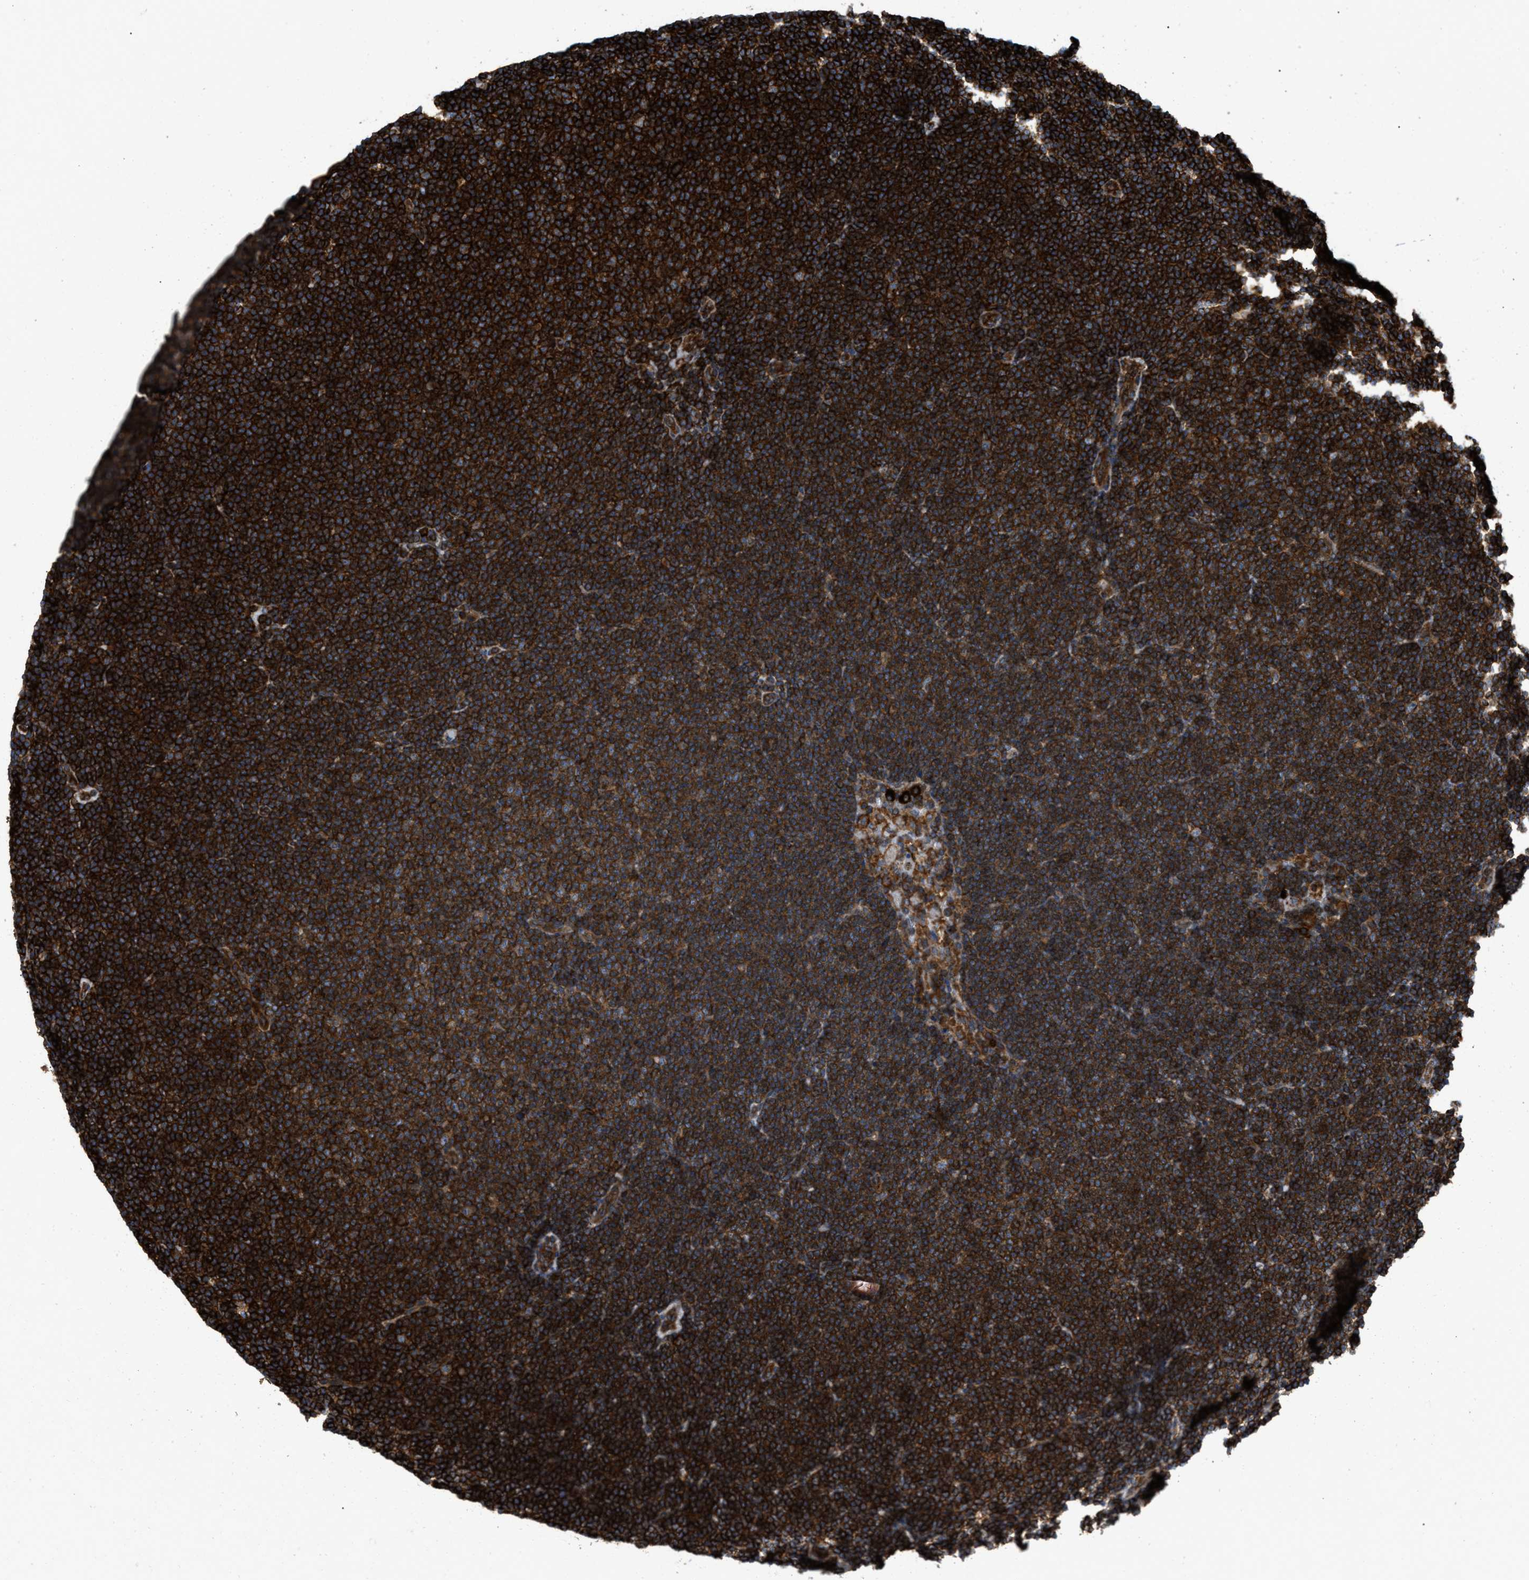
{"staining": {"intensity": "strong", "quantity": ">75%", "location": "cytoplasmic/membranous"}, "tissue": "lymphoma", "cell_type": "Tumor cells", "image_type": "cancer", "snomed": [{"axis": "morphology", "description": "Malignant lymphoma, non-Hodgkin's type, Low grade"}, {"axis": "topography", "description": "Lymph node"}], "caption": "Tumor cells reveal strong cytoplasmic/membranous expression in approximately >75% of cells in lymphoma.", "gene": "EGLN1", "patient": {"sex": "female", "age": 53}}